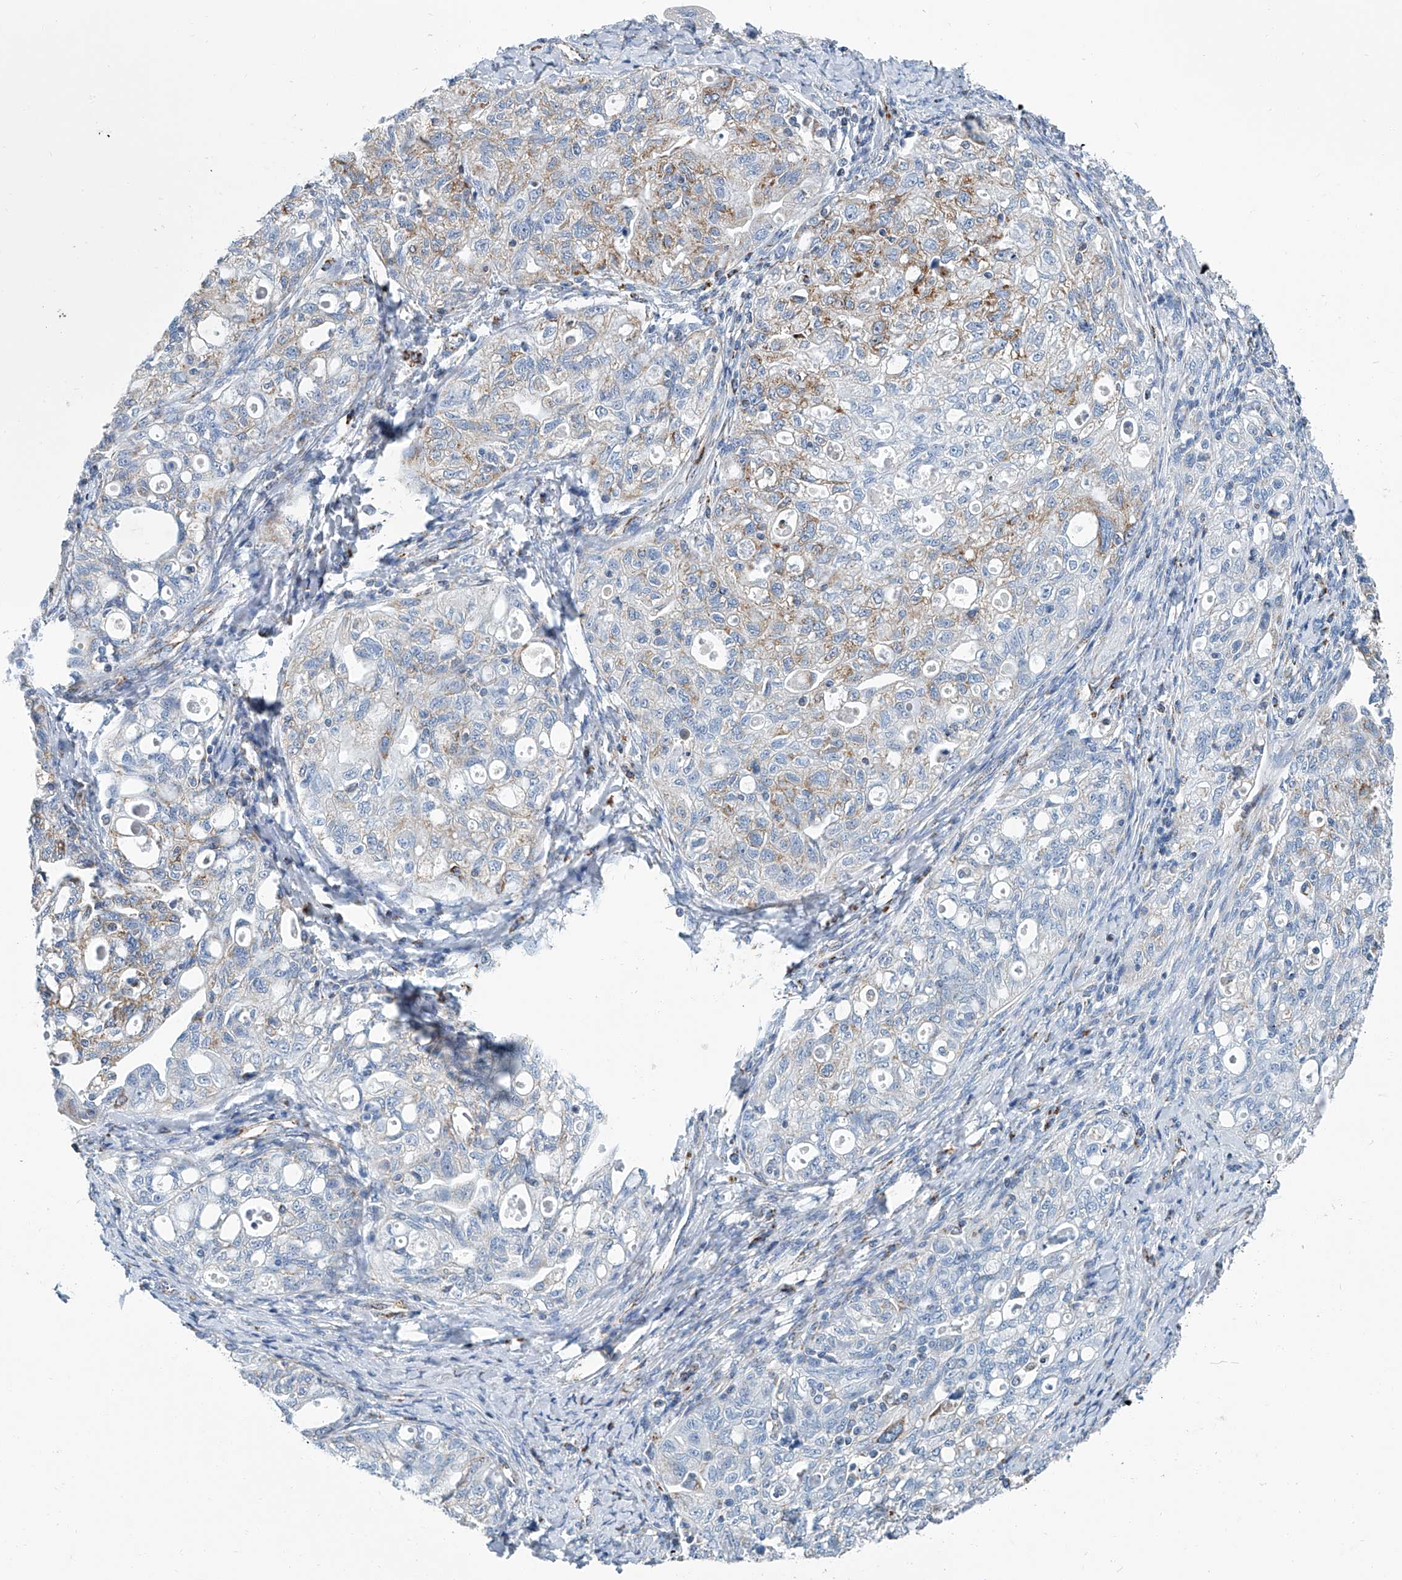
{"staining": {"intensity": "weak", "quantity": "<25%", "location": "cytoplasmic/membranous"}, "tissue": "ovarian cancer", "cell_type": "Tumor cells", "image_type": "cancer", "snomed": [{"axis": "morphology", "description": "Carcinoma, NOS"}, {"axis": "morphology", "description": "Cystadenocarcinoma, serous, NOS"}, {"axis": "topography", "description": "Ovary"}], "caption": "Tumor cells show no significant protein expression in ovarian carcinoma. Brightfield microscopy of immunohistochemistry (IHC) stained with DAB (brown) and hematoxylin (blue), captured at high magnification.", "gene": "MT-ND1", "patient": {"sex": "female", "age": 69}}